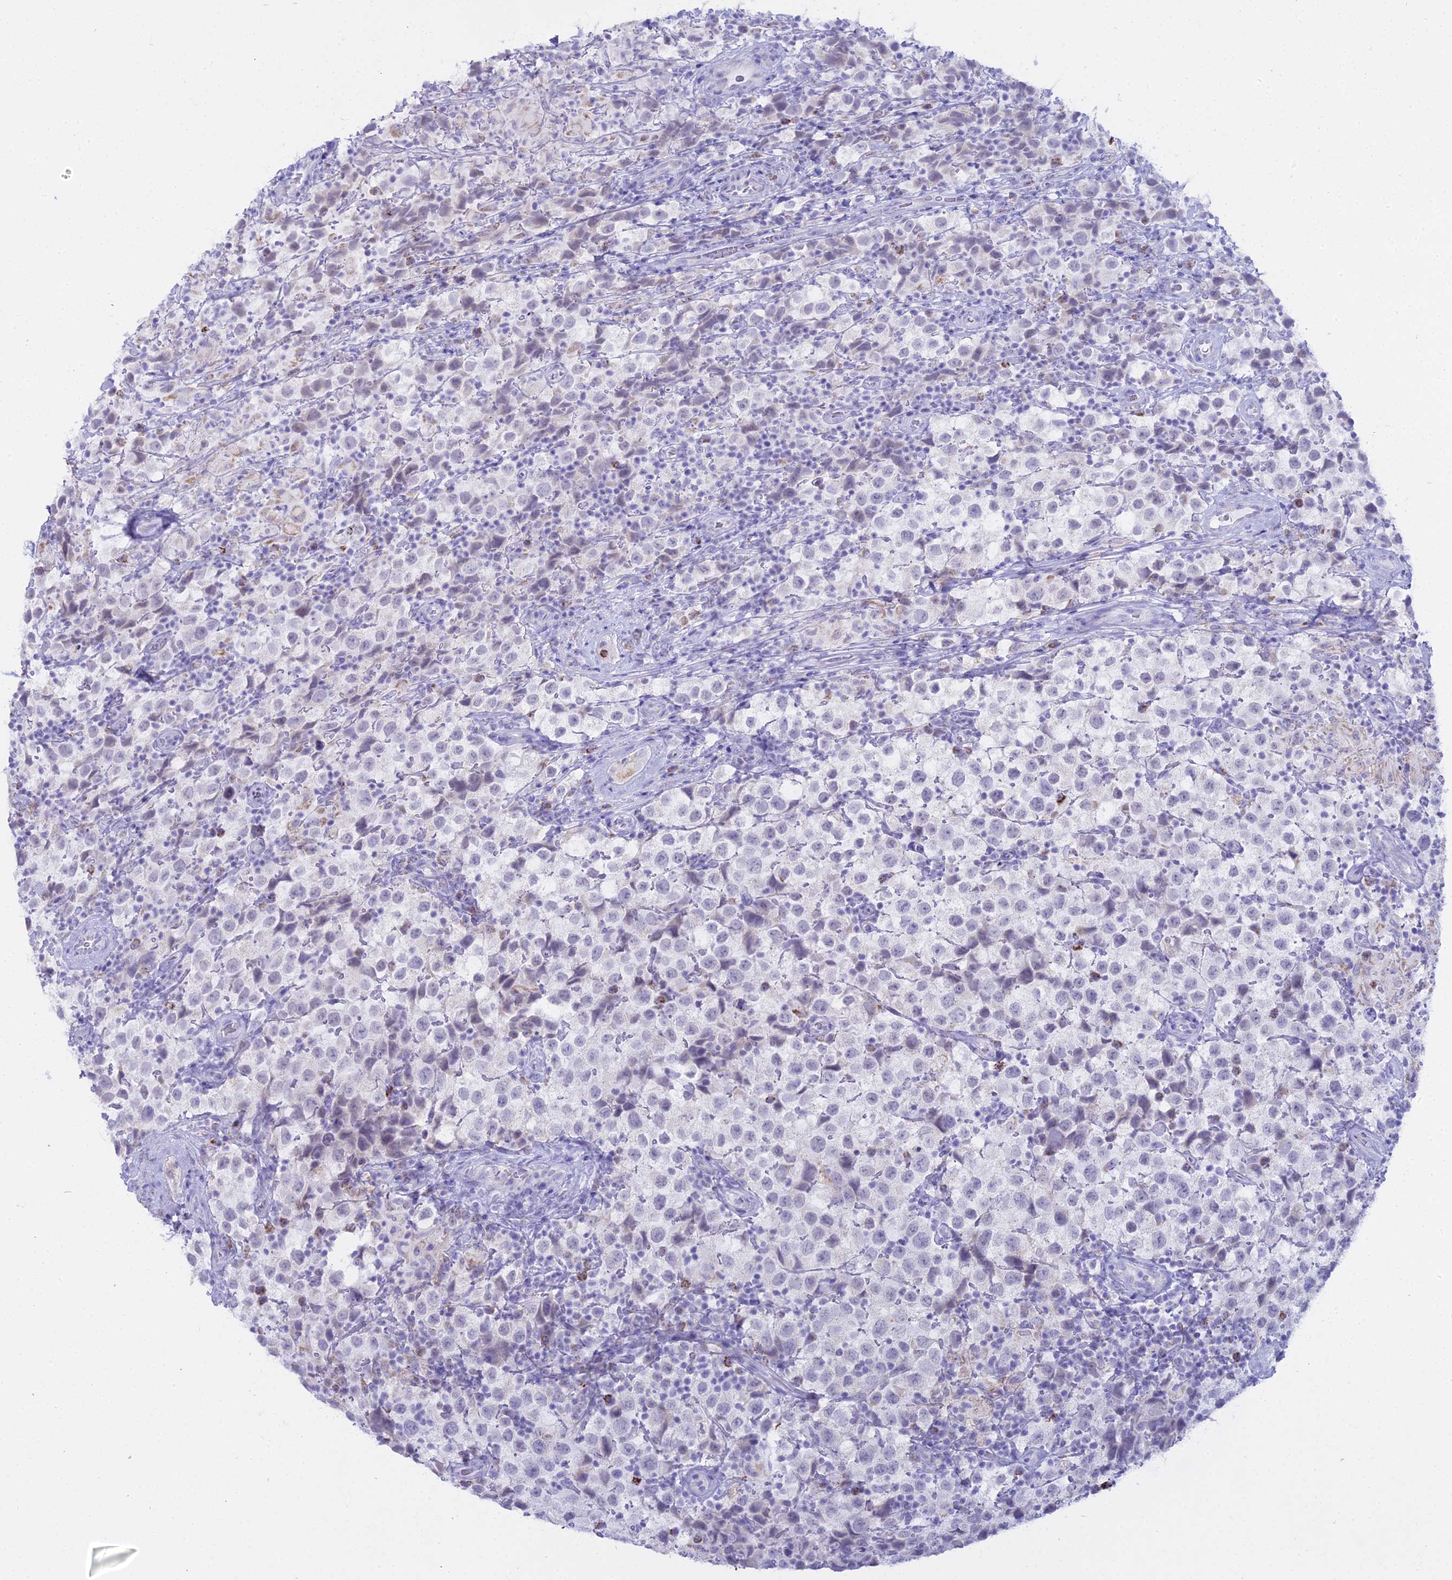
{"staining": {"intensity": "negative", "quantity": "none", "location": "none"}, "tissue": "testis cancer", "cell_type": "Tumor cells", "image_type": "cancer", "snomed": [{"axis": "morphology", "description": "Seminoma, NOS"}, {"axis": "morphology", "description": "Carcinoma, Embryonal, NOS"}, {"axis": "topography", "description": "Testis"}], "caption": "The histopathology image reveals no significant expression in tumor cells of testis cancer. Brightfield microscopy of IHC stained with DAB (brown) and hematoxylin (blue), captured at high magnification.", "gene": "CGB2", "patient": {"sex": "male", "age": 41}}